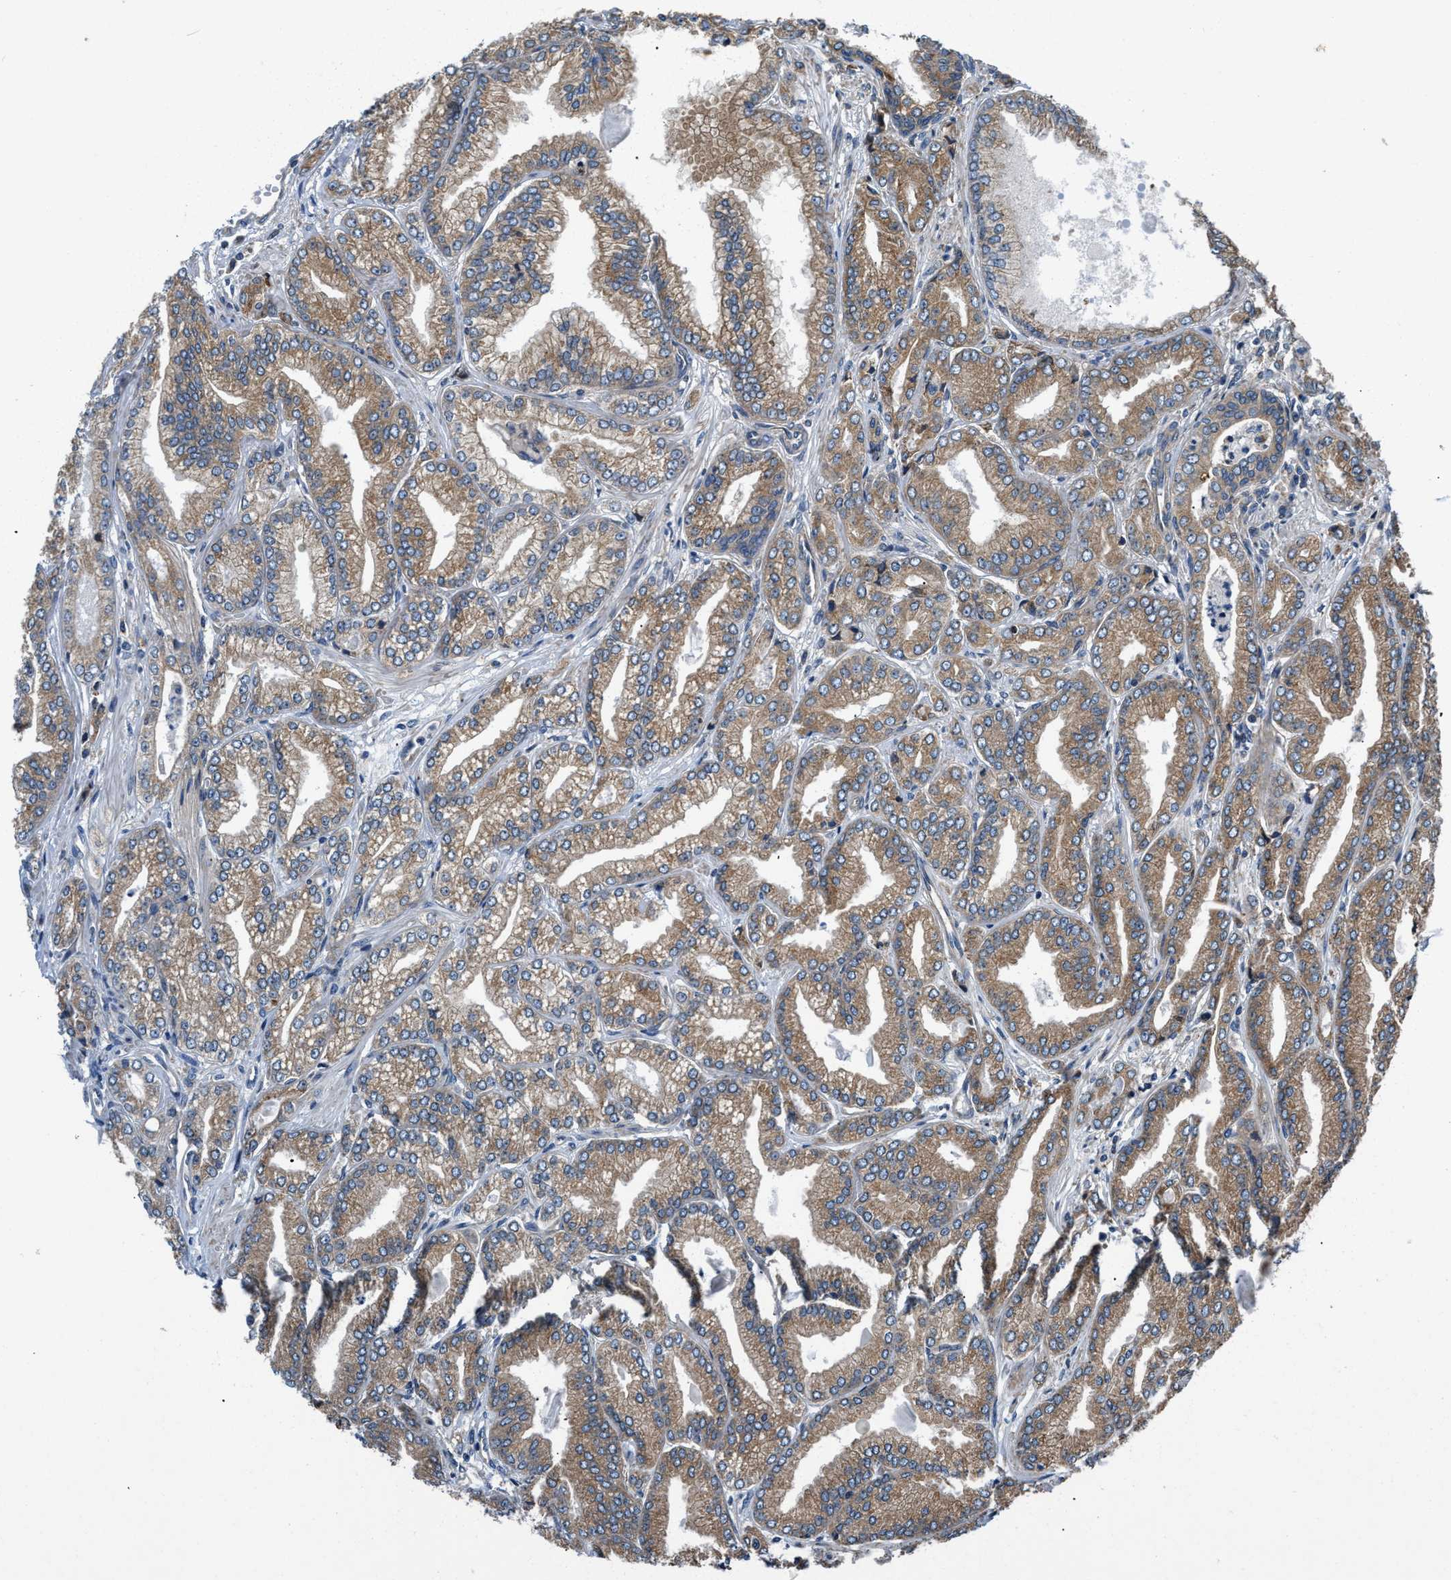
{"staining": {"intensity": "moderate", "quantity": ">75%", "location": "cytoplasmic/membranous"}, "tissue": "prostate cancer", "cell_type": "Tumor cells", "image_type": "cancer", "snomed": [{"axis": "morphology", "description": "Adenocarcinoma, Low grade"}, {"axis": "topography", "description": "Prostate"}], "caption": "Protein staining by IHC exhibits moderate cytoplasmic/membranous expression in approximately >75% of tumor cells in prostate cancer.", "gene": "CEP128", "patient": {"sex": "male", "age": 52}}